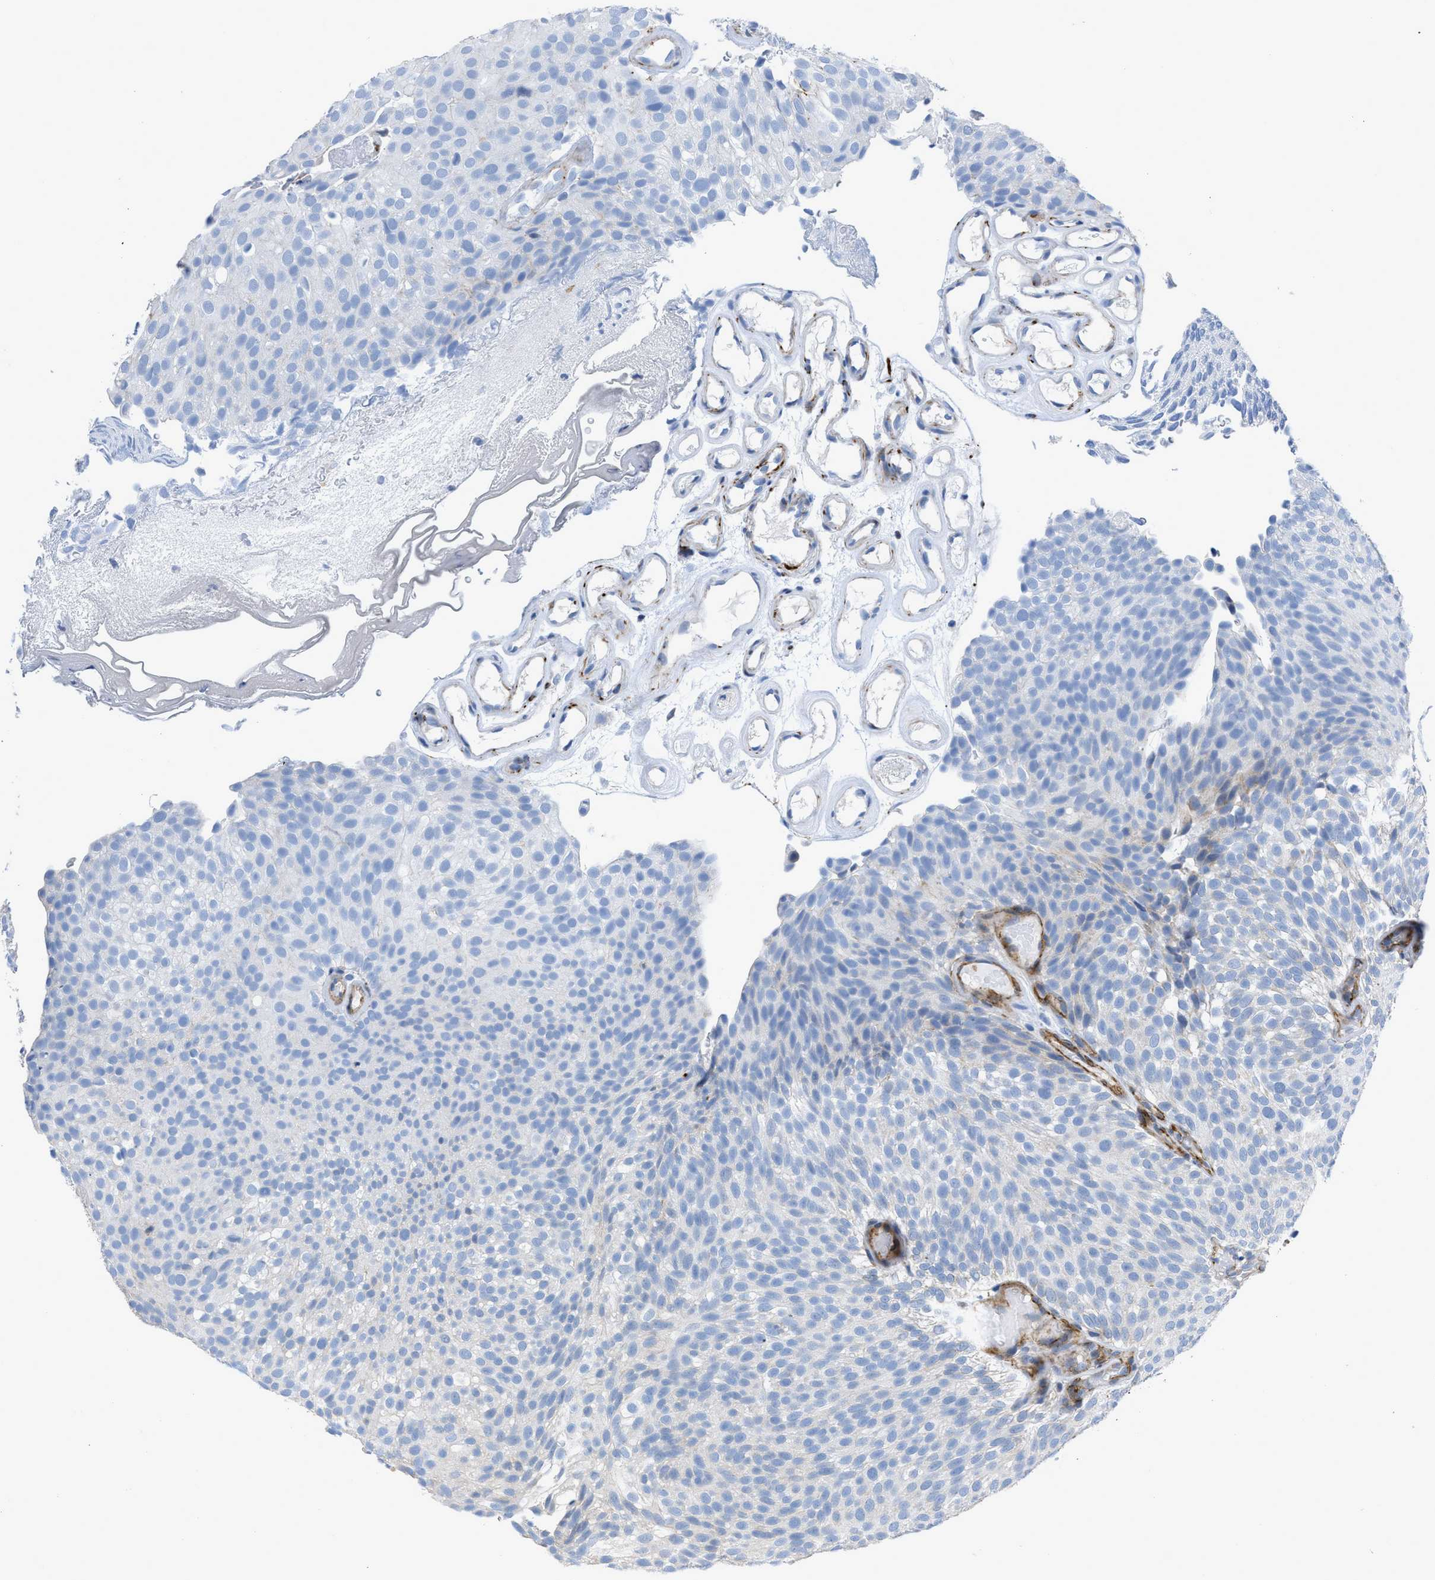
{"staining": {"intensity": "negative", "quantity": "none", "location": "none"}, "tissue": "urothelial cancer", "cell_type": "Tumor cells", "image_type": "cancer", "snomed": [{"axis": "morphology", "description": "Urothelial carcinoma, Low grade"}, {"axis": "topography", "description": "Urinary bladder"}], "caption": "This micrograph is of urothelial cancer stained with IHC to label a protein in brown with the nuclei are counter-stained blue. There is no positivity in tumor cells.", "gene": "PRMT2", "patient": {"sex": "male", "age": 78}}